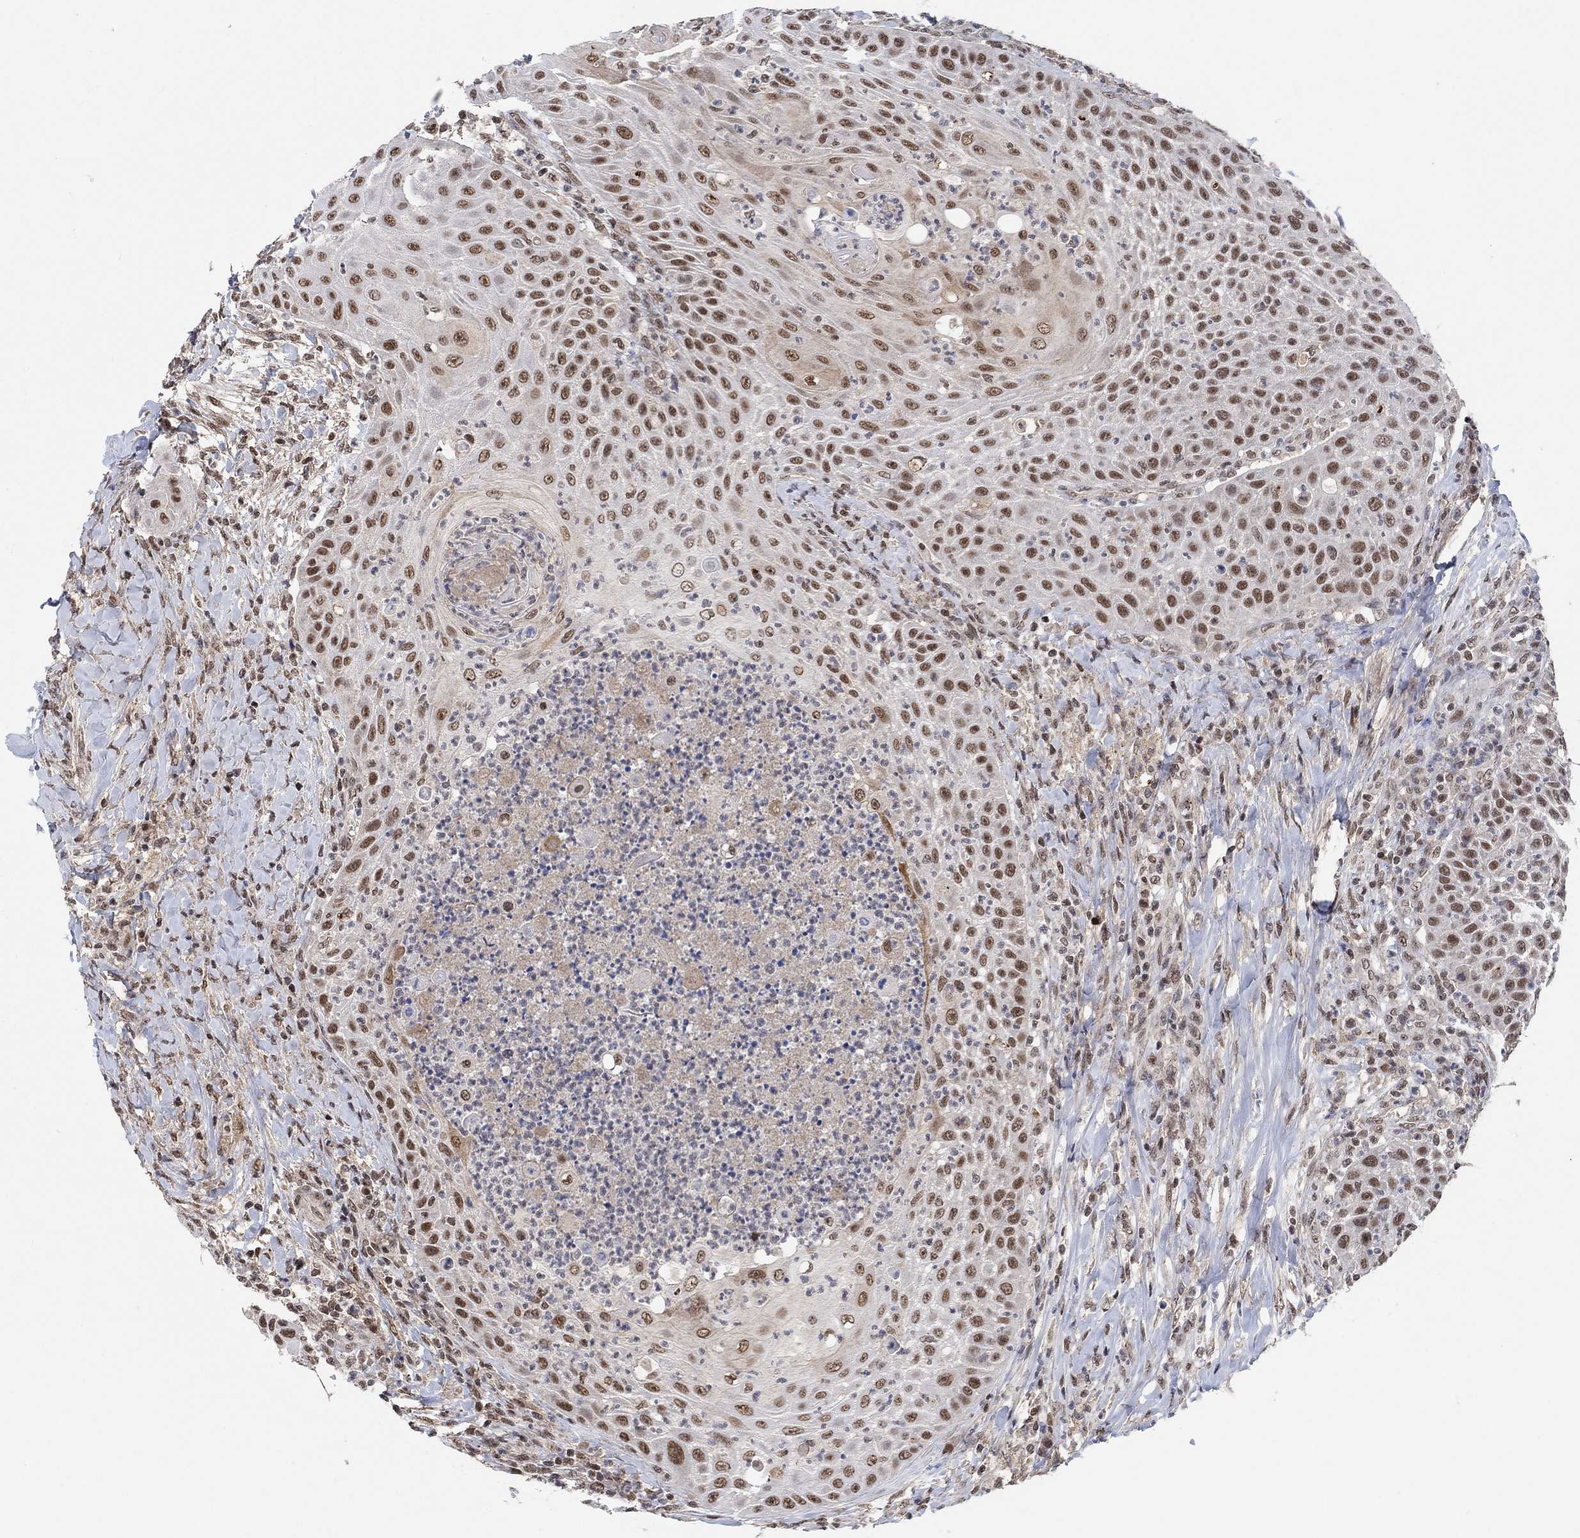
{"staining": {"intensity": "strong", "quantity": "25%-75%", "location": "nuclear"}, "tissue": "head and neck cancer", "cell_type": "Tumor cells", "image_type": "cancer", "snomed": [{"axis": "morphology", "description": "Squamous cell carcinoma, NOS"}, {"axis": "topography", "description": "Head-Neck"}], "caption": "This histopathology image shows immunohistochemistry (IHC) staining of head and neck squamous cell carcinoma, with high strong nuclear positivity in approximately 25%-75% of tumor cells.", "gene": "THAP8", "patient": {"sex": "male", "age": 69}}